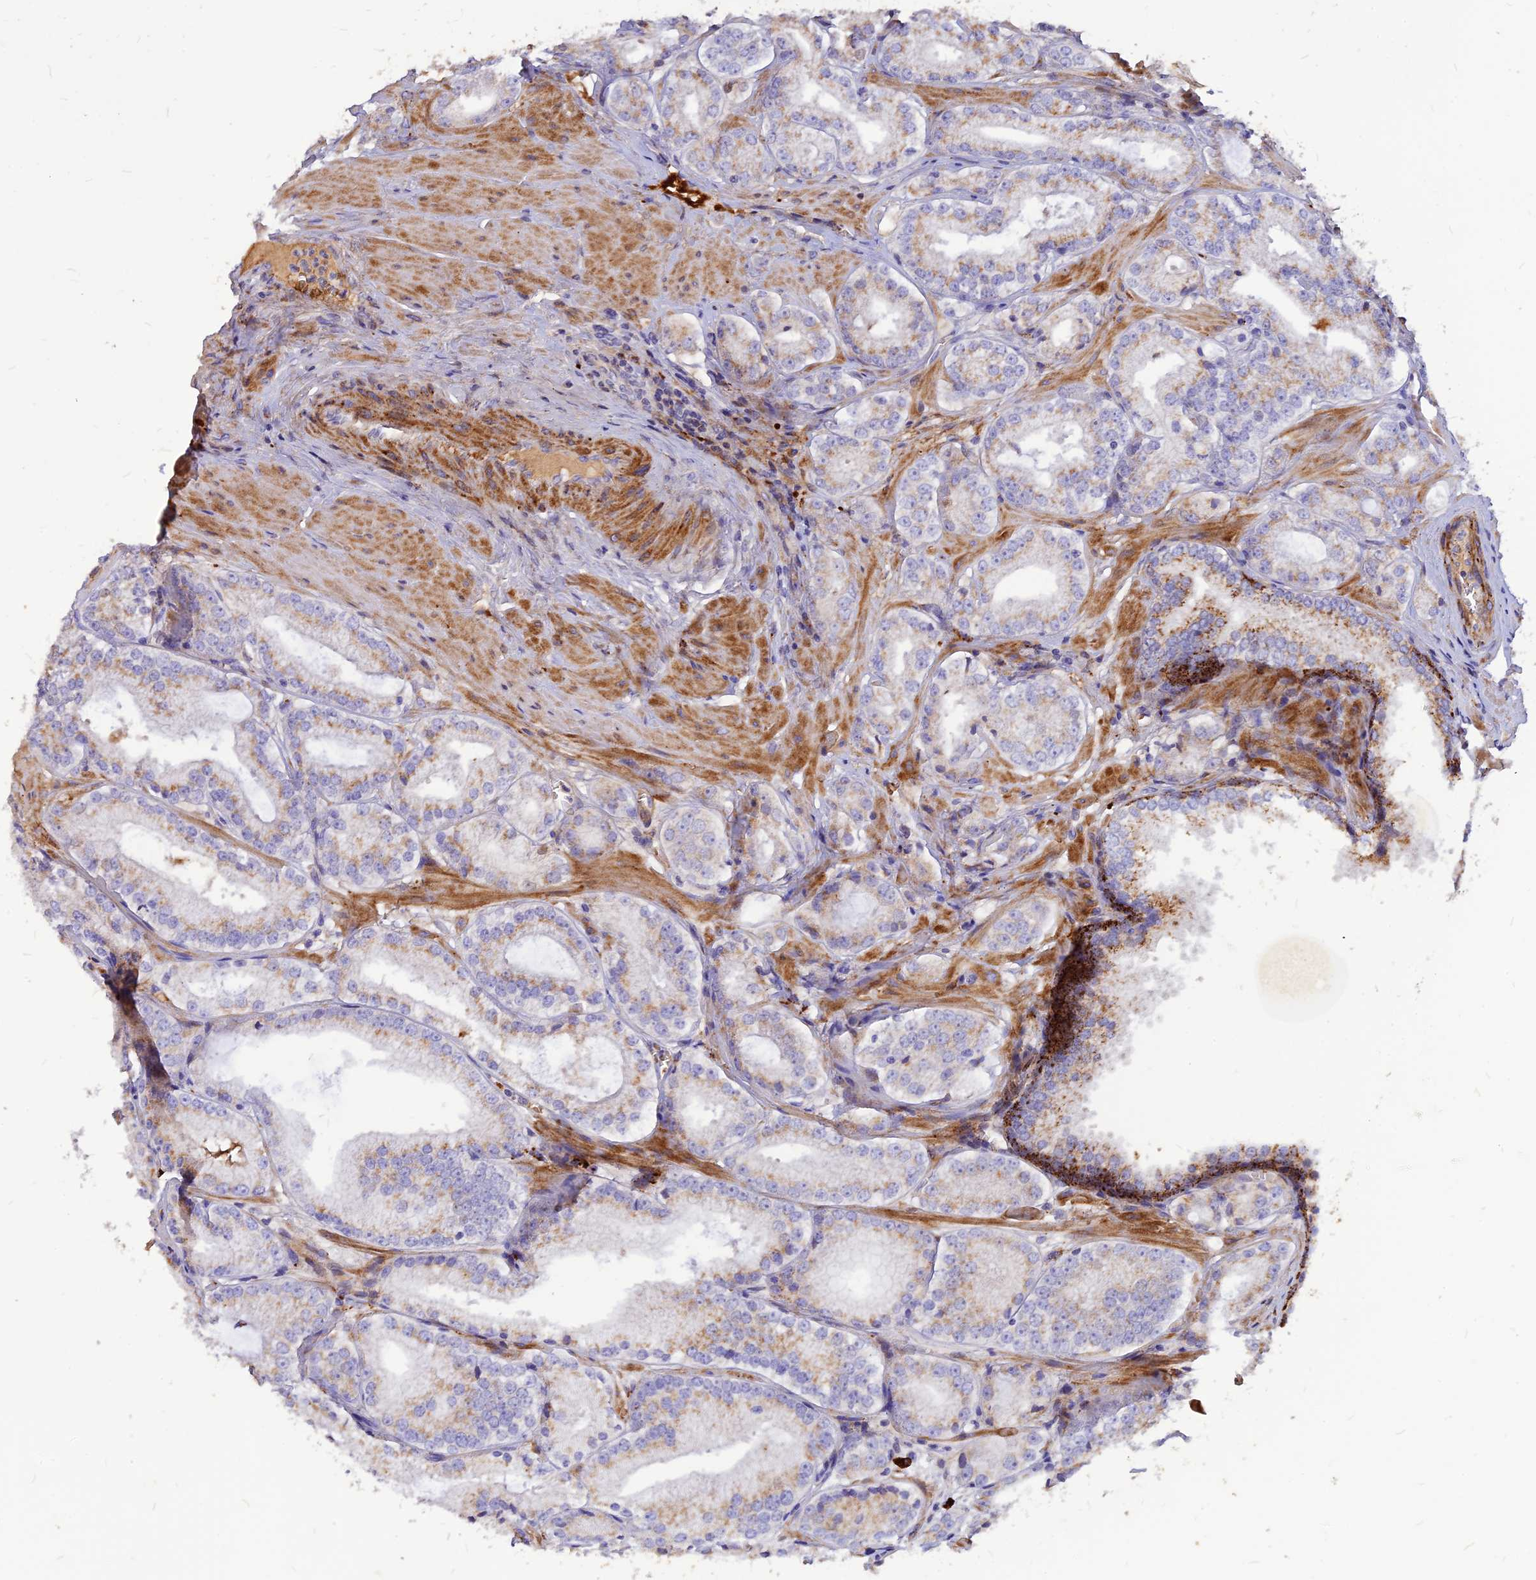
{"staining": {"intensity": "weak", "quantity": "25%-75%", "location": "cytoplasmic/membranous"}, "tissue": "prostate cancer", "cell_type": "Tumor cells", "image_type": "cancer", "snomed": [{"axis": "morphology", "description": "Adenocarcinoma, Low grade"}, {"axis": "topography", "description": "Prostate"}], "caption": "Prostate cancer (adenocarcinoma (low-grade)) tissue reveals weak cytoplasmic/membranous positivity in approximately 25%-75% of tumor cells, visualized by immunohistochemistry. Immunohistochemistry (ihc) stains the protein in brown and the nuclei are stained blue.", "gene": "RIMOC1", "patient": {"sex": "male", "age": 60}}